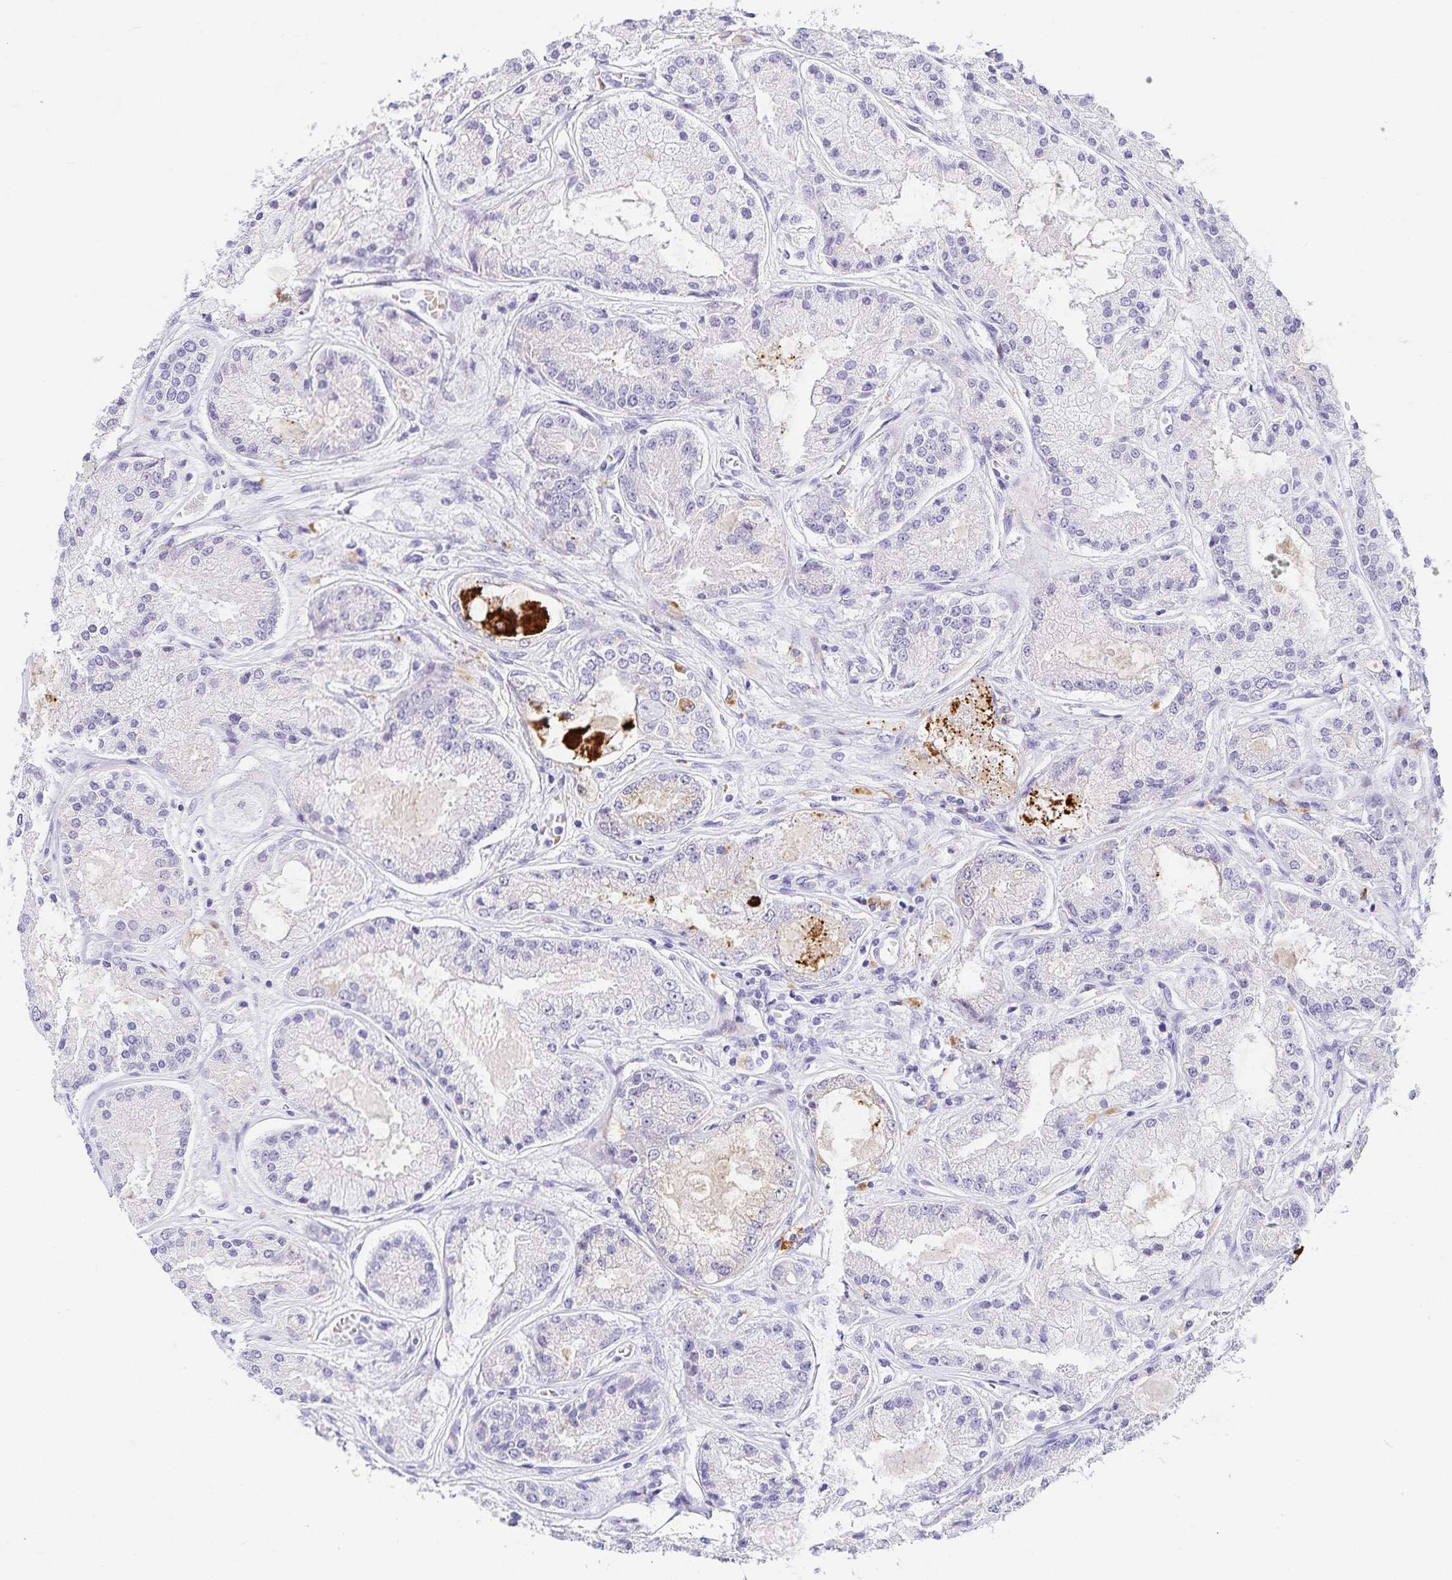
{"staining": {"intensity": "negative", "quantity": "none", "location": "none"}, "tissue": "prostate cancer", "cell_type": "Tumor cells", "image_type": "cancer", "snomed": [{"axis": "morphology", "description": "Adenocarcinoma, High grade"}, {"axis": "topography", "description": "Prostate"}], "caption": "Immunohistochemical staining of adenocarcinoma (high-grade) (prostate) exhibits no significant staining in tumor cells.", "gene": "KBTBD13", "patient": {"sex": "male", "age": 67}}